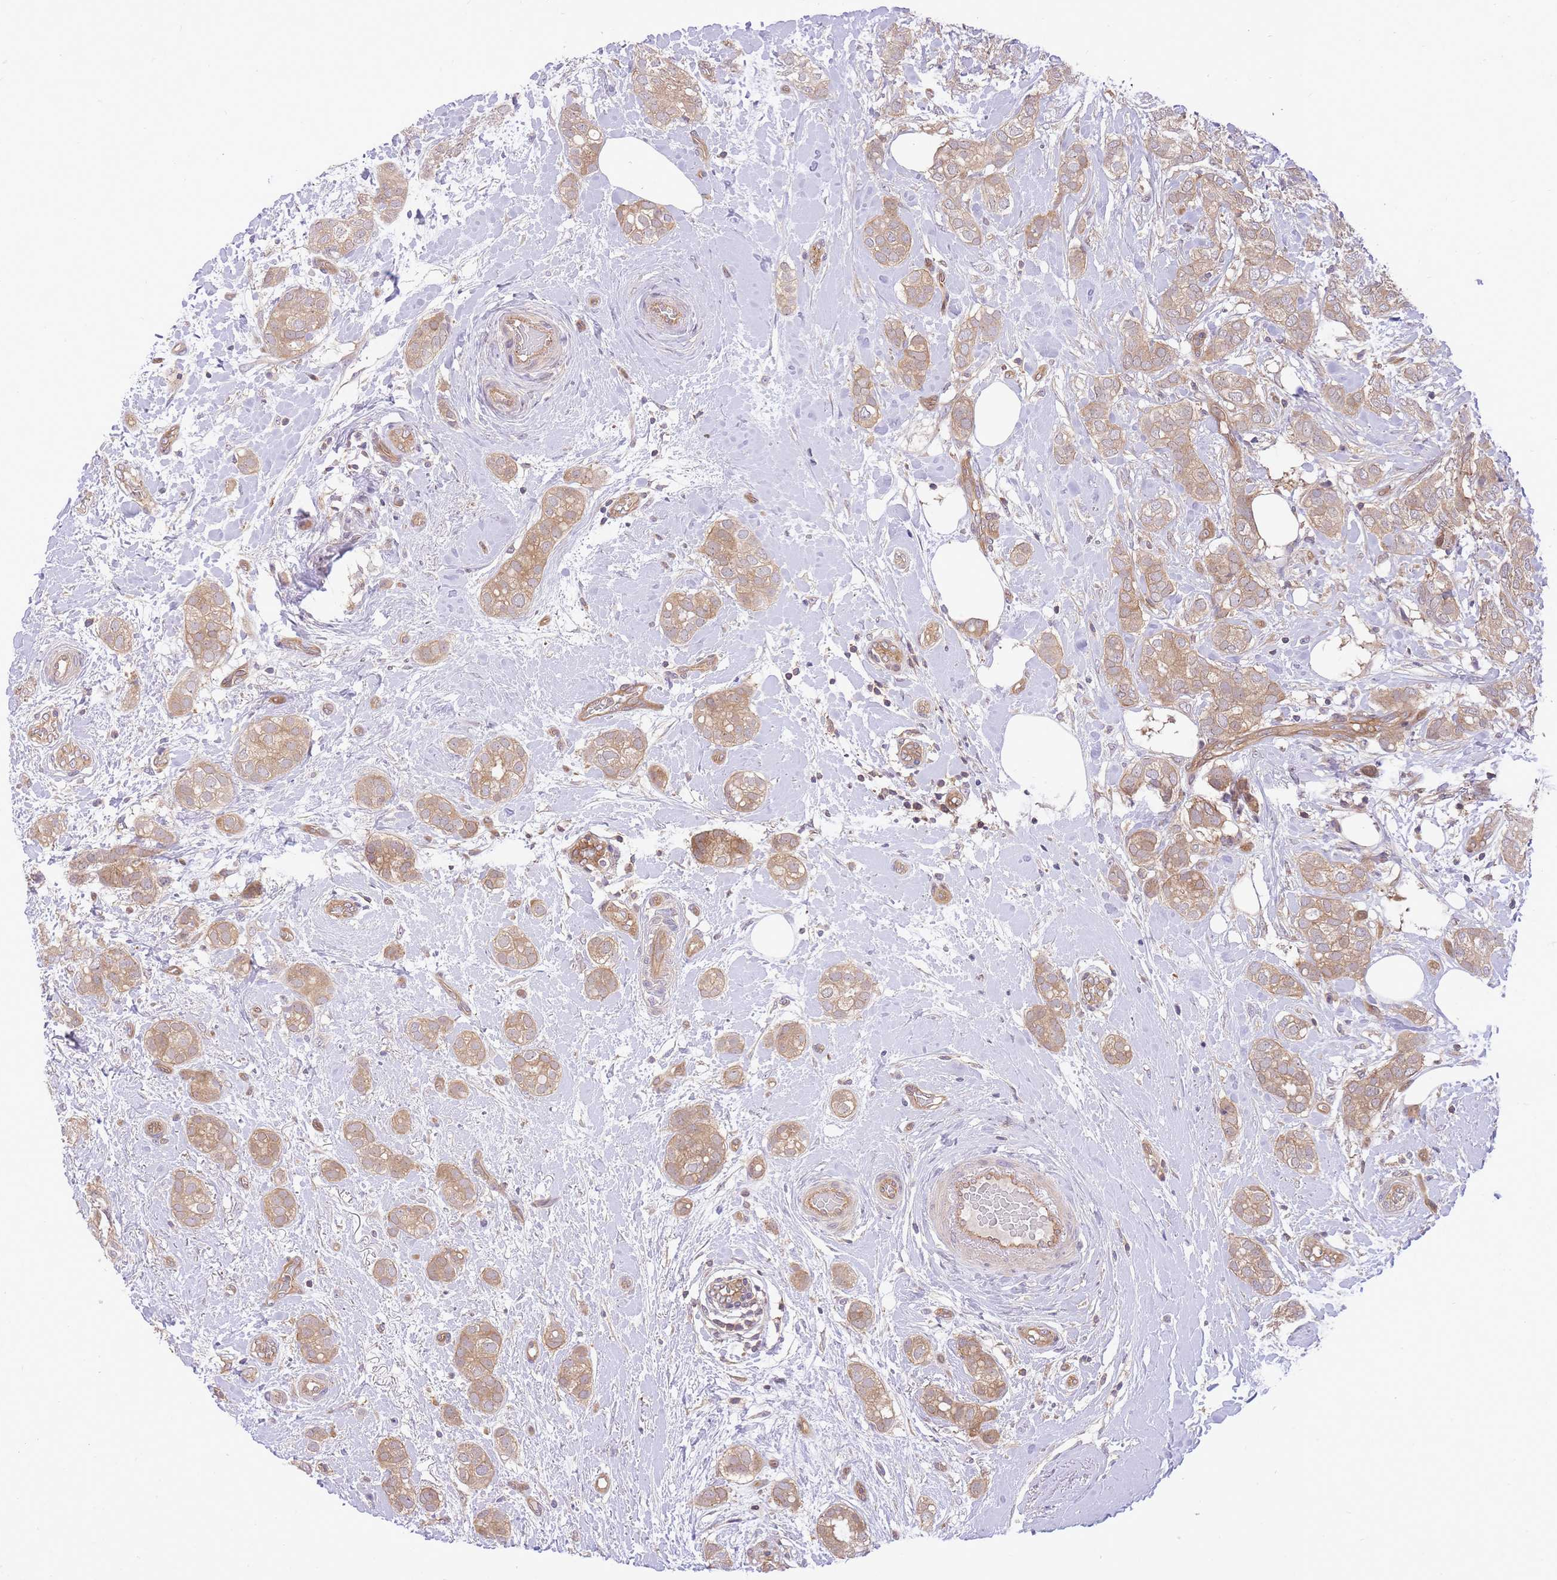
{"staining": {"intensity": "moderate", "quantity": ">75%", "location": "cytoplasmic/membranous"}, "tissue": "breast cancer", "cell_type": "Tumor cells", "image_type": "cancer", "snomed": [{"axis": "morphology", "description": "Duct carcinoma"}, {"axis": "topography", "description": "Breast"}], "caption": "A micrograph of breast intraductal carcinoma stained for a protein demonstrates moderate cytoplasmic/membranous brown staining in tumor cells.", "gene": "PREP", "patient": {"sex": "female", "age": 73}}